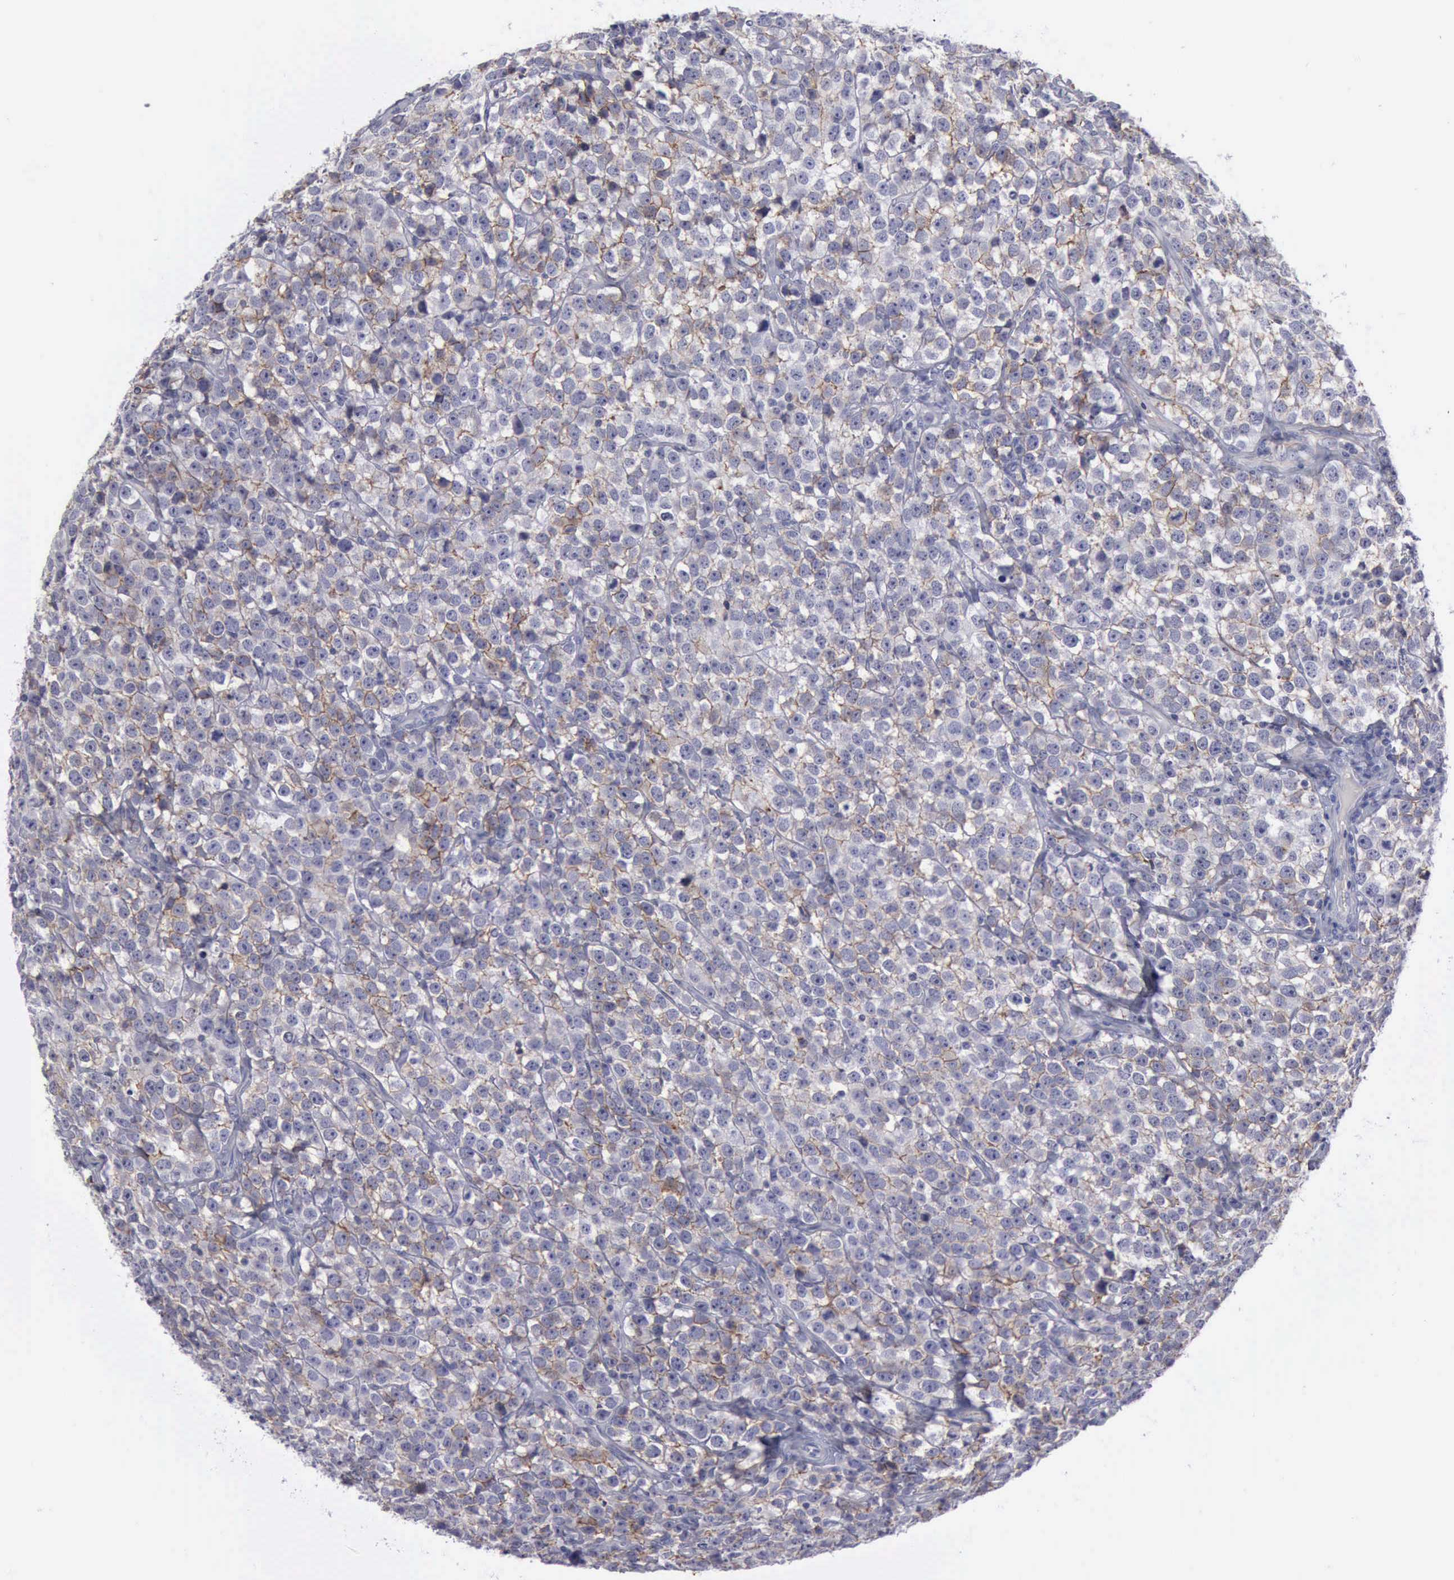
{"staining": {"intensity": "weak", "quantity": "25%-75%", "location": "cytoplasmic/membranous"}, "tissue": "testis cancer", "cell_type": "Tumor cells", "image_type": "cancer", "snomed": [{"axis": "morphology", "description": "Seminoma, NOS"}, {"axis": "topography", "description": "Testis"}], "caption": "High-power microscopy captured an IHC micrograph of testis seminoma, revealing weak cytoplasmic/membranous expression in approximately 25%-75% of tumor cells.", "gene": "CDH2", "patient": {"sex": "male", "age": 25}}